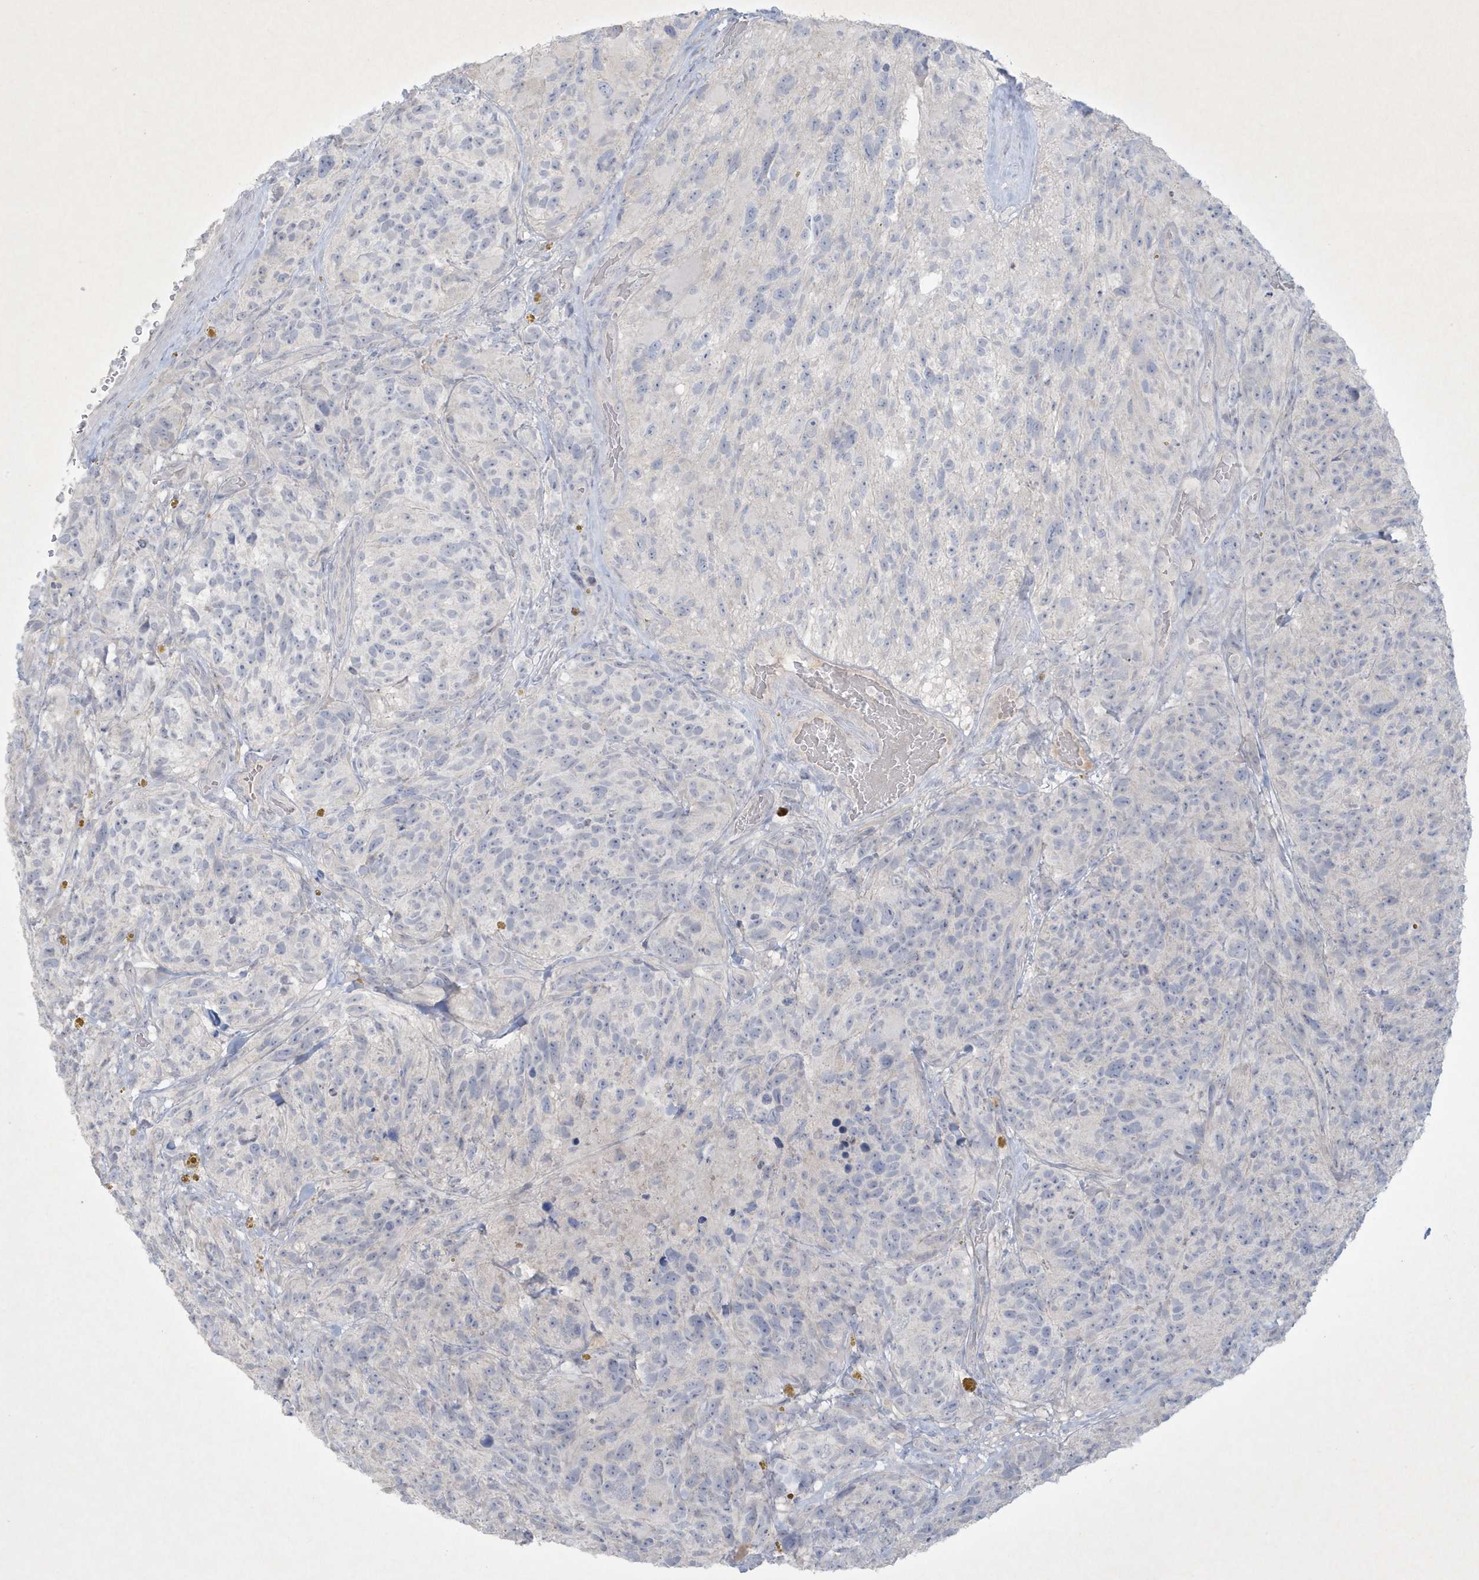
{"staining": {"intensity": "negative", "quantity": "none", "location": "none"}, "tissue": "glioma", "cell_type": "Tumor cells", "image_type": "cancer", "snomed": [{"axis": "morphology", "description": "Glioma, malignant, High grade"}, {"axis": "topography", "description": "Brain"}], "caption": "DAB immunohistochemical staining of glioma exhibits no significant positivity in tumor cells. (IHC, brightfield microscopy, high magnification).", "gene": "CCDC24", "patient": {"sex": "male", "age": 69}}